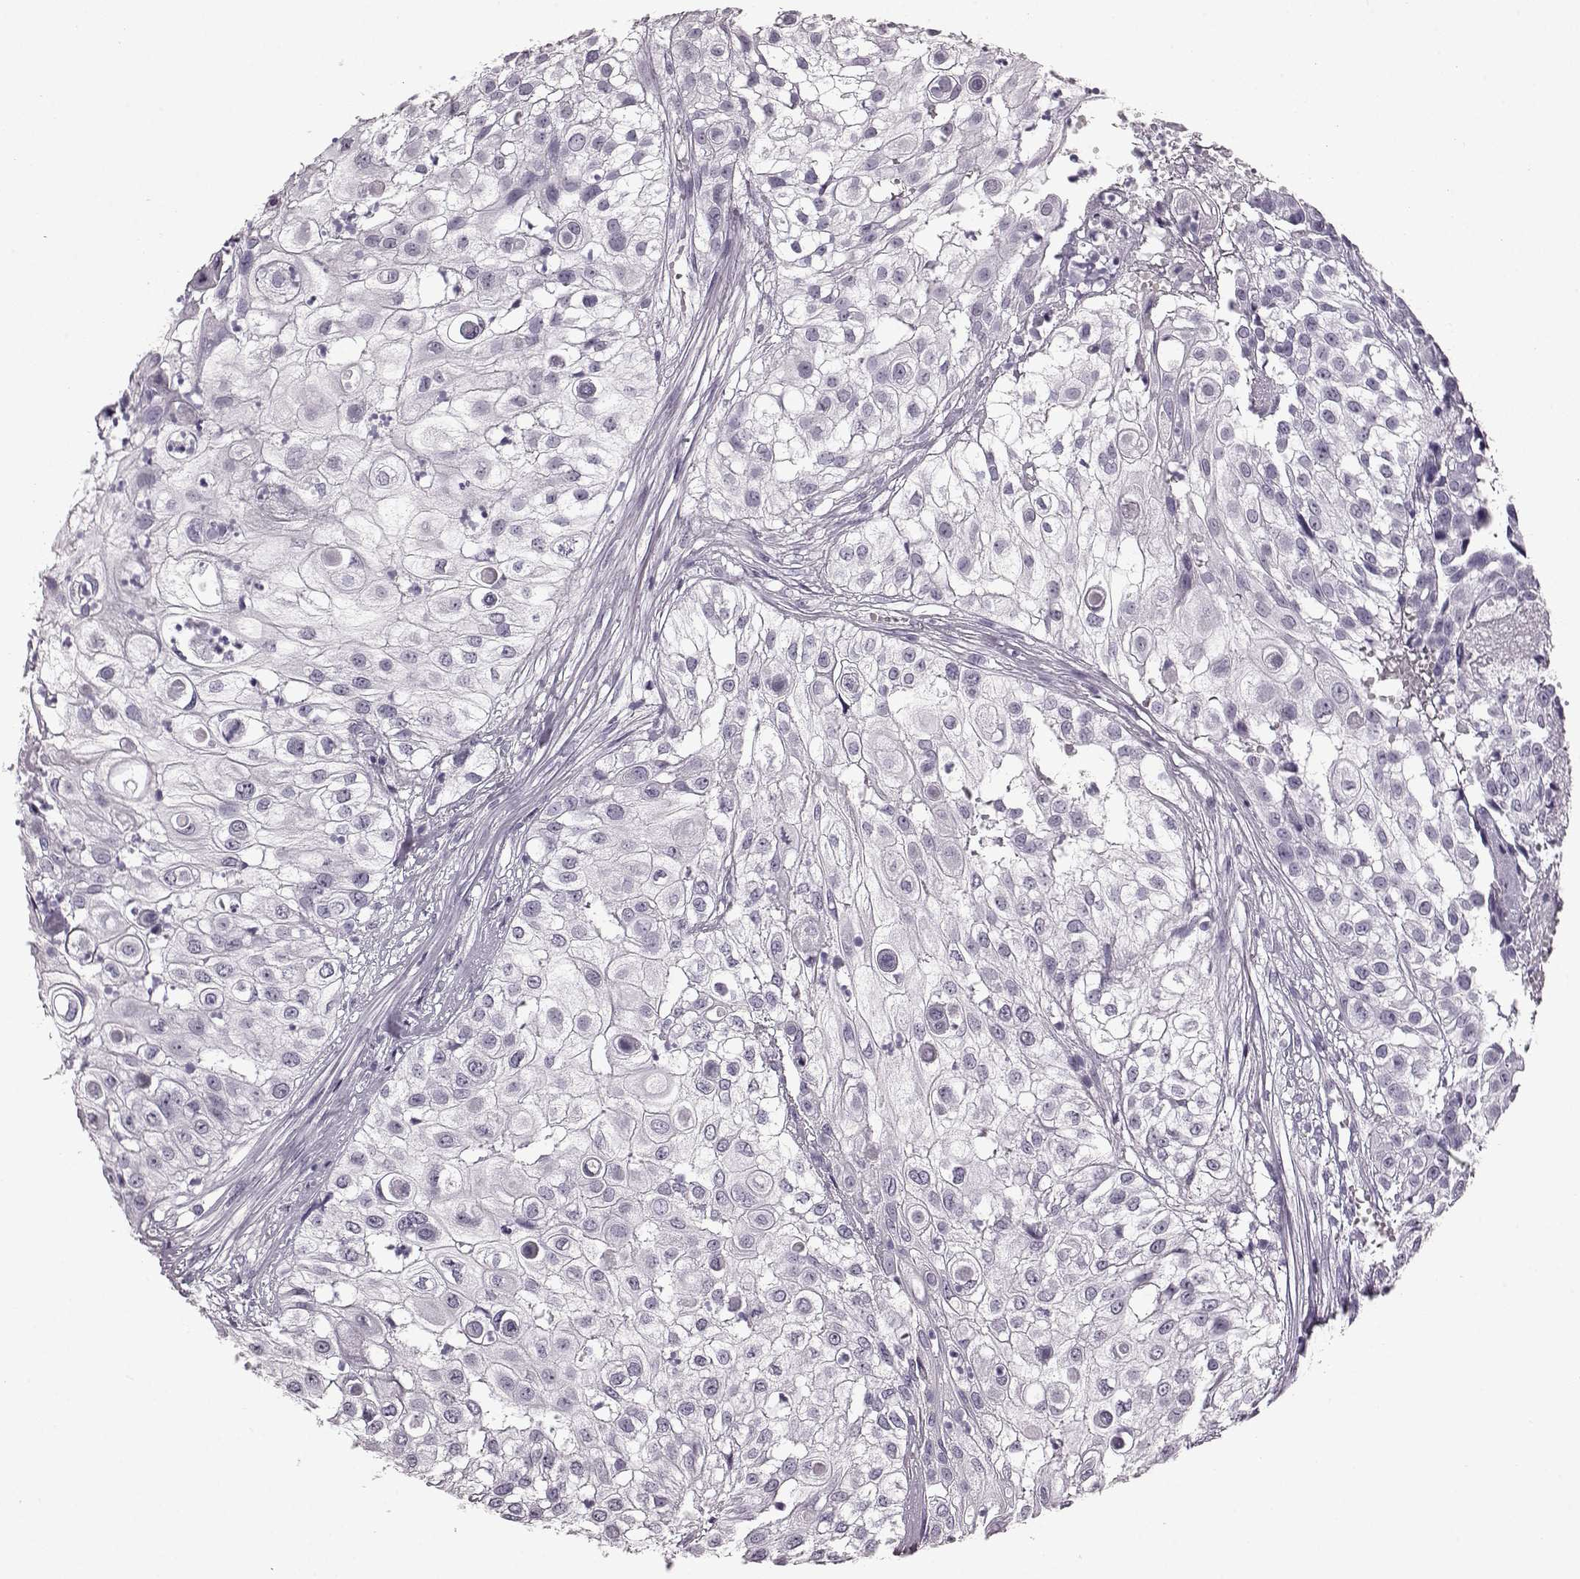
{"staining": {"intensity": "negative", "quantity": "none", "location": "none"}, "tissue": "urothelial cancer", "cell_type": "Tumor cells", "image_type": "cancer", "snomed": [{"axis": "morphology", "description": "Urothelial carcinoma, High grade"}, {"axis": "topography", "description": "Urinary bladder"}], "caption": "An image of high-grade urothelial carcinoma stained for a protein shows no brown staining in tumor cells.", "gene": "AIPL1", "patient": {"sex": "female", "age": 79}}